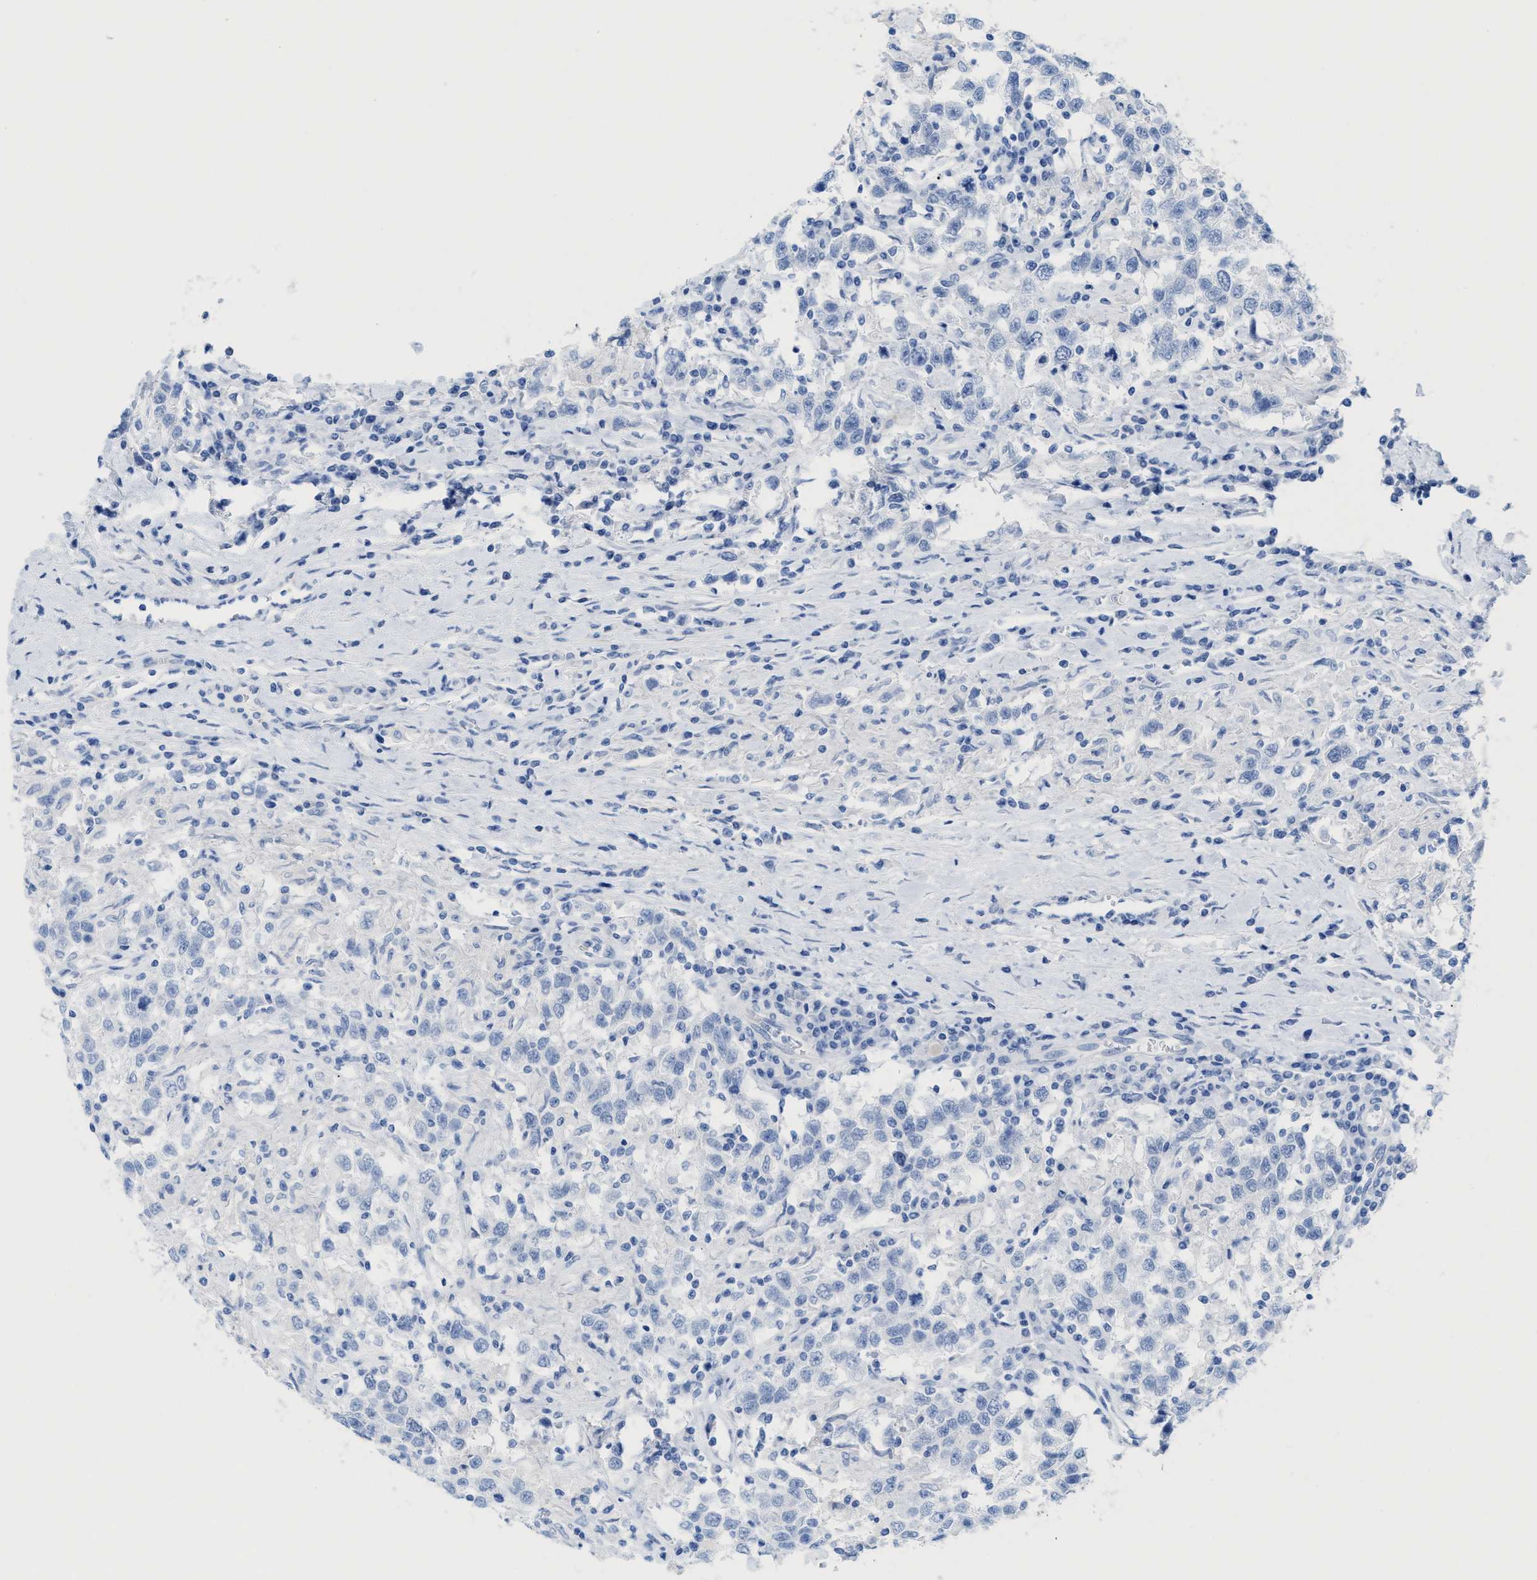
{"staining": {"intensity": "negative", "quantity": "none", "location": "none"}, "tissue": "testis cancer", "cell_type": "Tumor cells", "image_type": "cancer", "snomed": [{"axis": "morphology", "description": "Seminoma, NOS"}, {"axis": "topography", "description": "Testis"}], "caption": "Testis cancer was stained to show a protein in brown. There is no significant staining in tumor cells. (DAB (3,3'-diaminobenzidine) immunohistochemistry (IHC), high magnification).", "gene": "ANKFN1", "patient": {"sex": "male", "age": 41}}